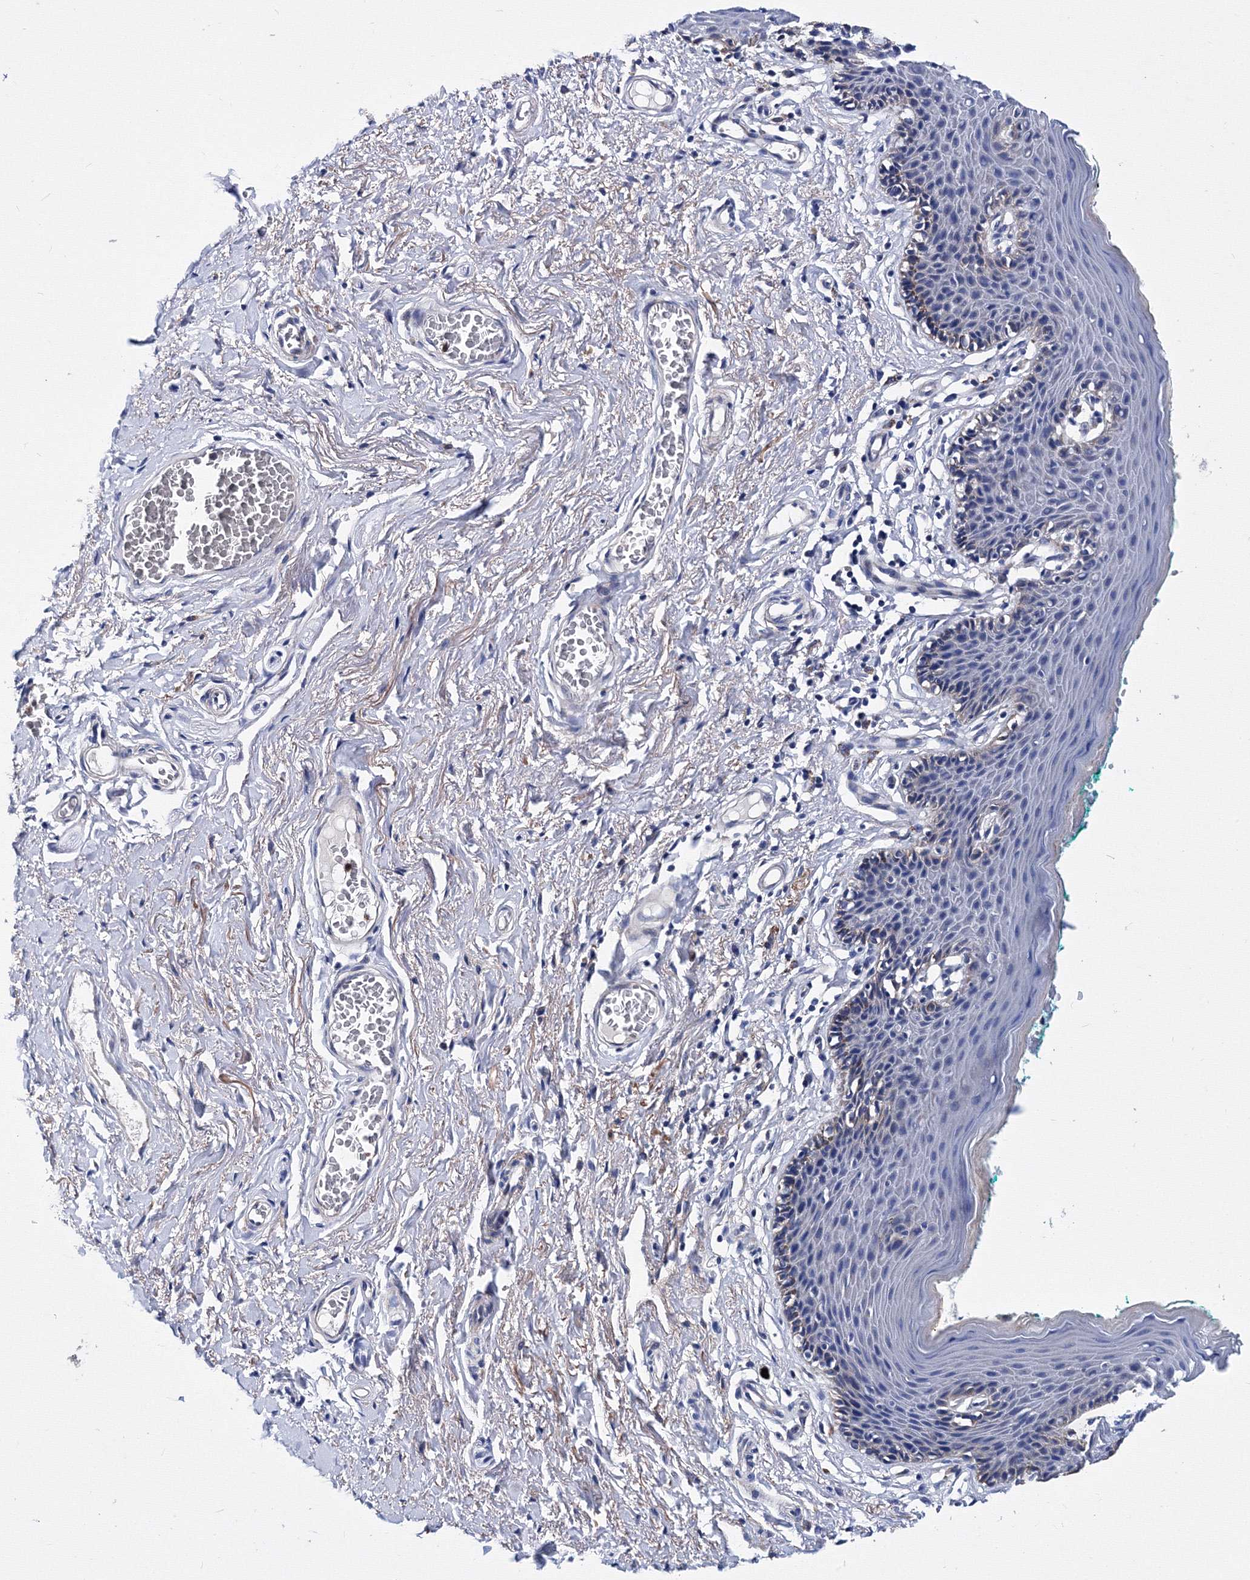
{"staining": {"intensity": "negative", "quantity": "none", "location": "none"}, "tissue": "skin", "cell_type": "Epidermal cells", "image_type": "normal", "snomed": [{"axis": "morphology", "description": "Normal tissue, NOS"}, {"axis": "topography", "description": "Vulva"}], "caption": "Immunohistochemistry of unremarkable skin shows no expression in epidermal cells.", "gene": "TRPM2", "patient": {"sex": "female", "age": 66}}